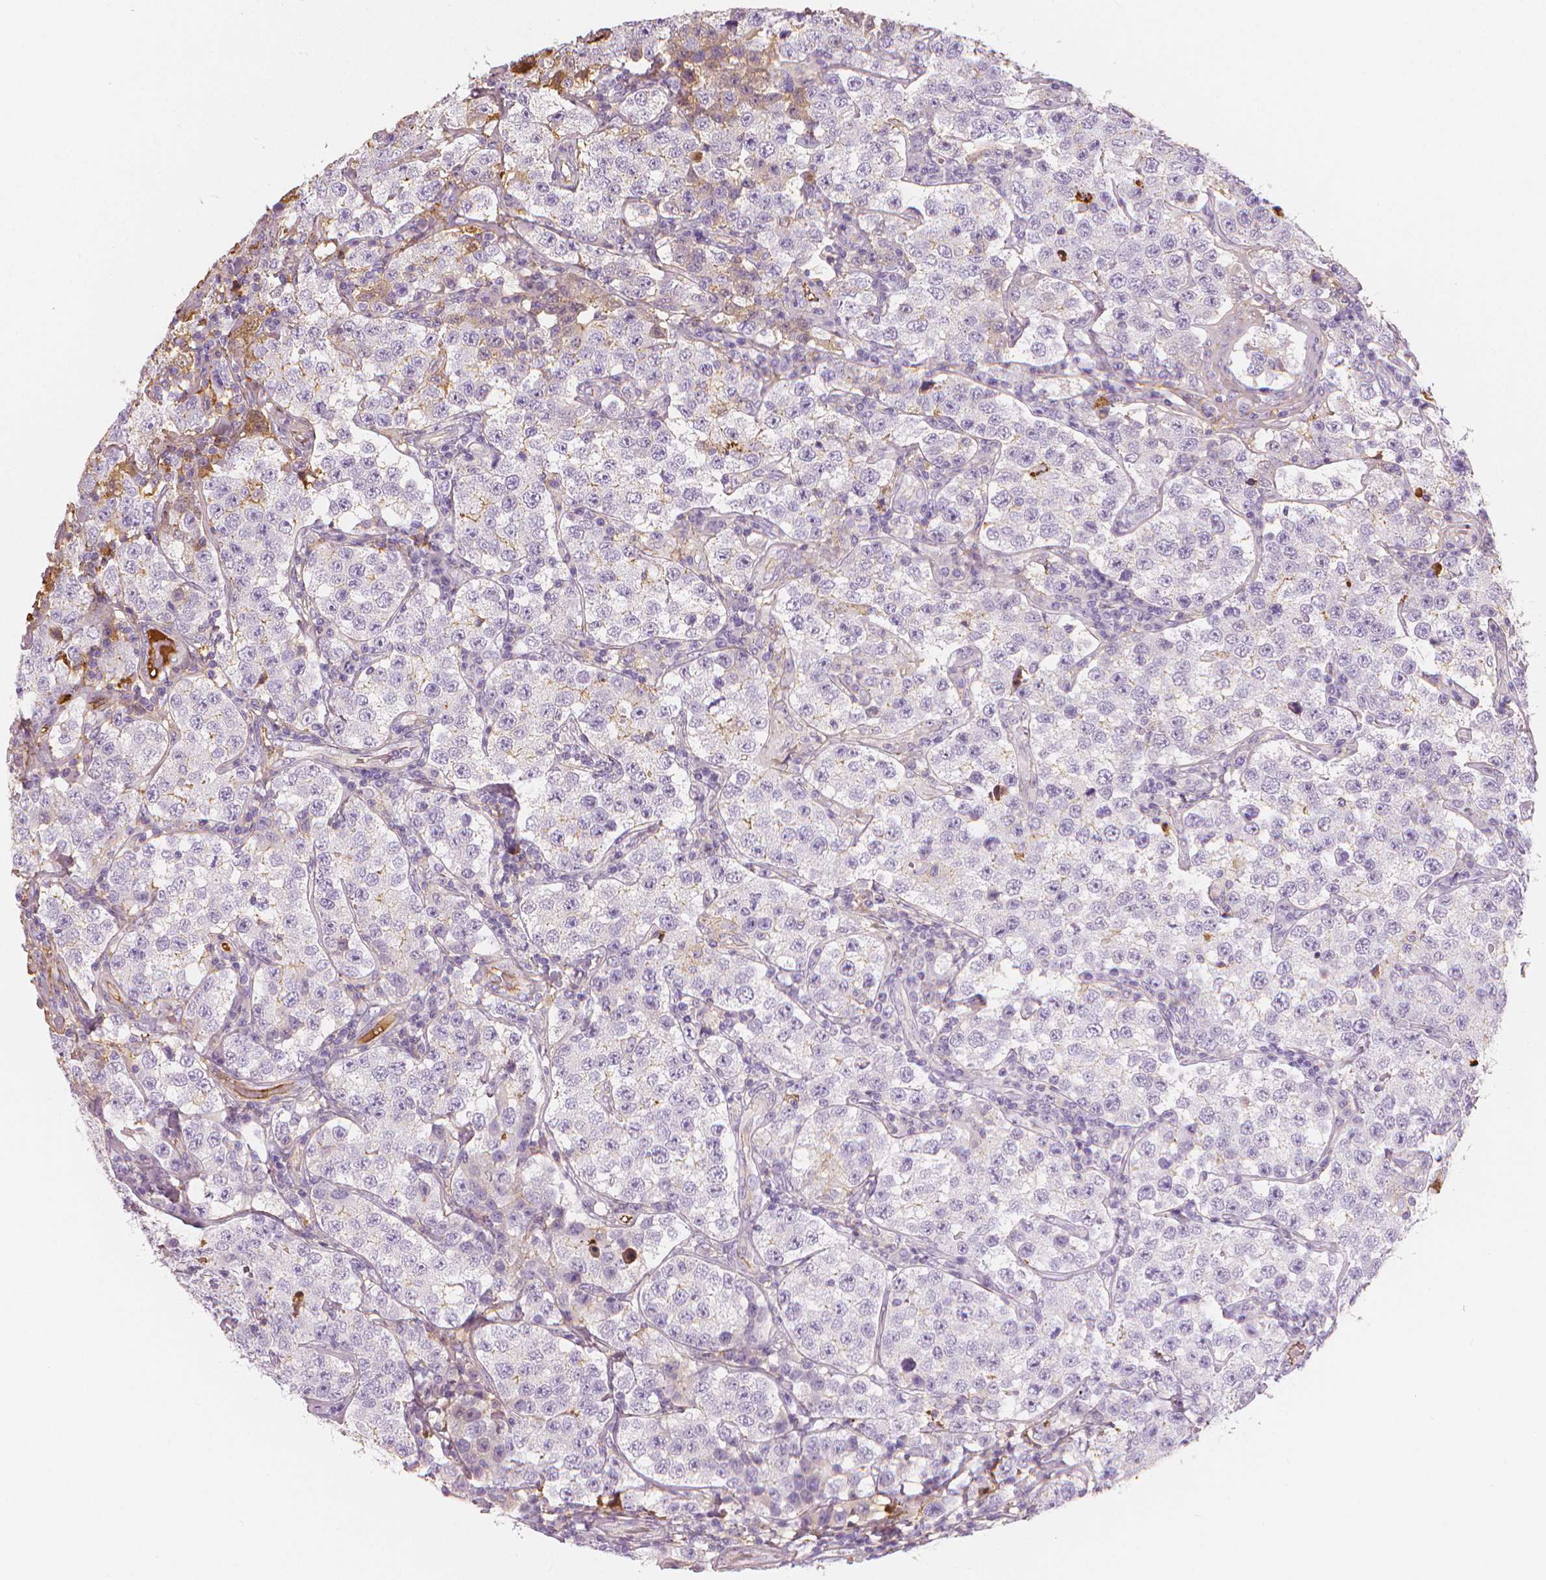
{"staining": {"intensity": "negative", "quantity": "none", "location": "none"}, "tissue": "testis cancer", "cell_type": "Tumor cells", "image_type": "cancer", "snomed": [{"axis": "morphology", "description": "Seminoma, NOS"}, {"axis": "topography", "description": "Testis"}], "caption": "Immunohistochemical staining of human testis cancer (seminoma) reveals no significant positivity in tumor cells.", "gene": "APOA4", "patient": {"sex": "male", "age": 34}}